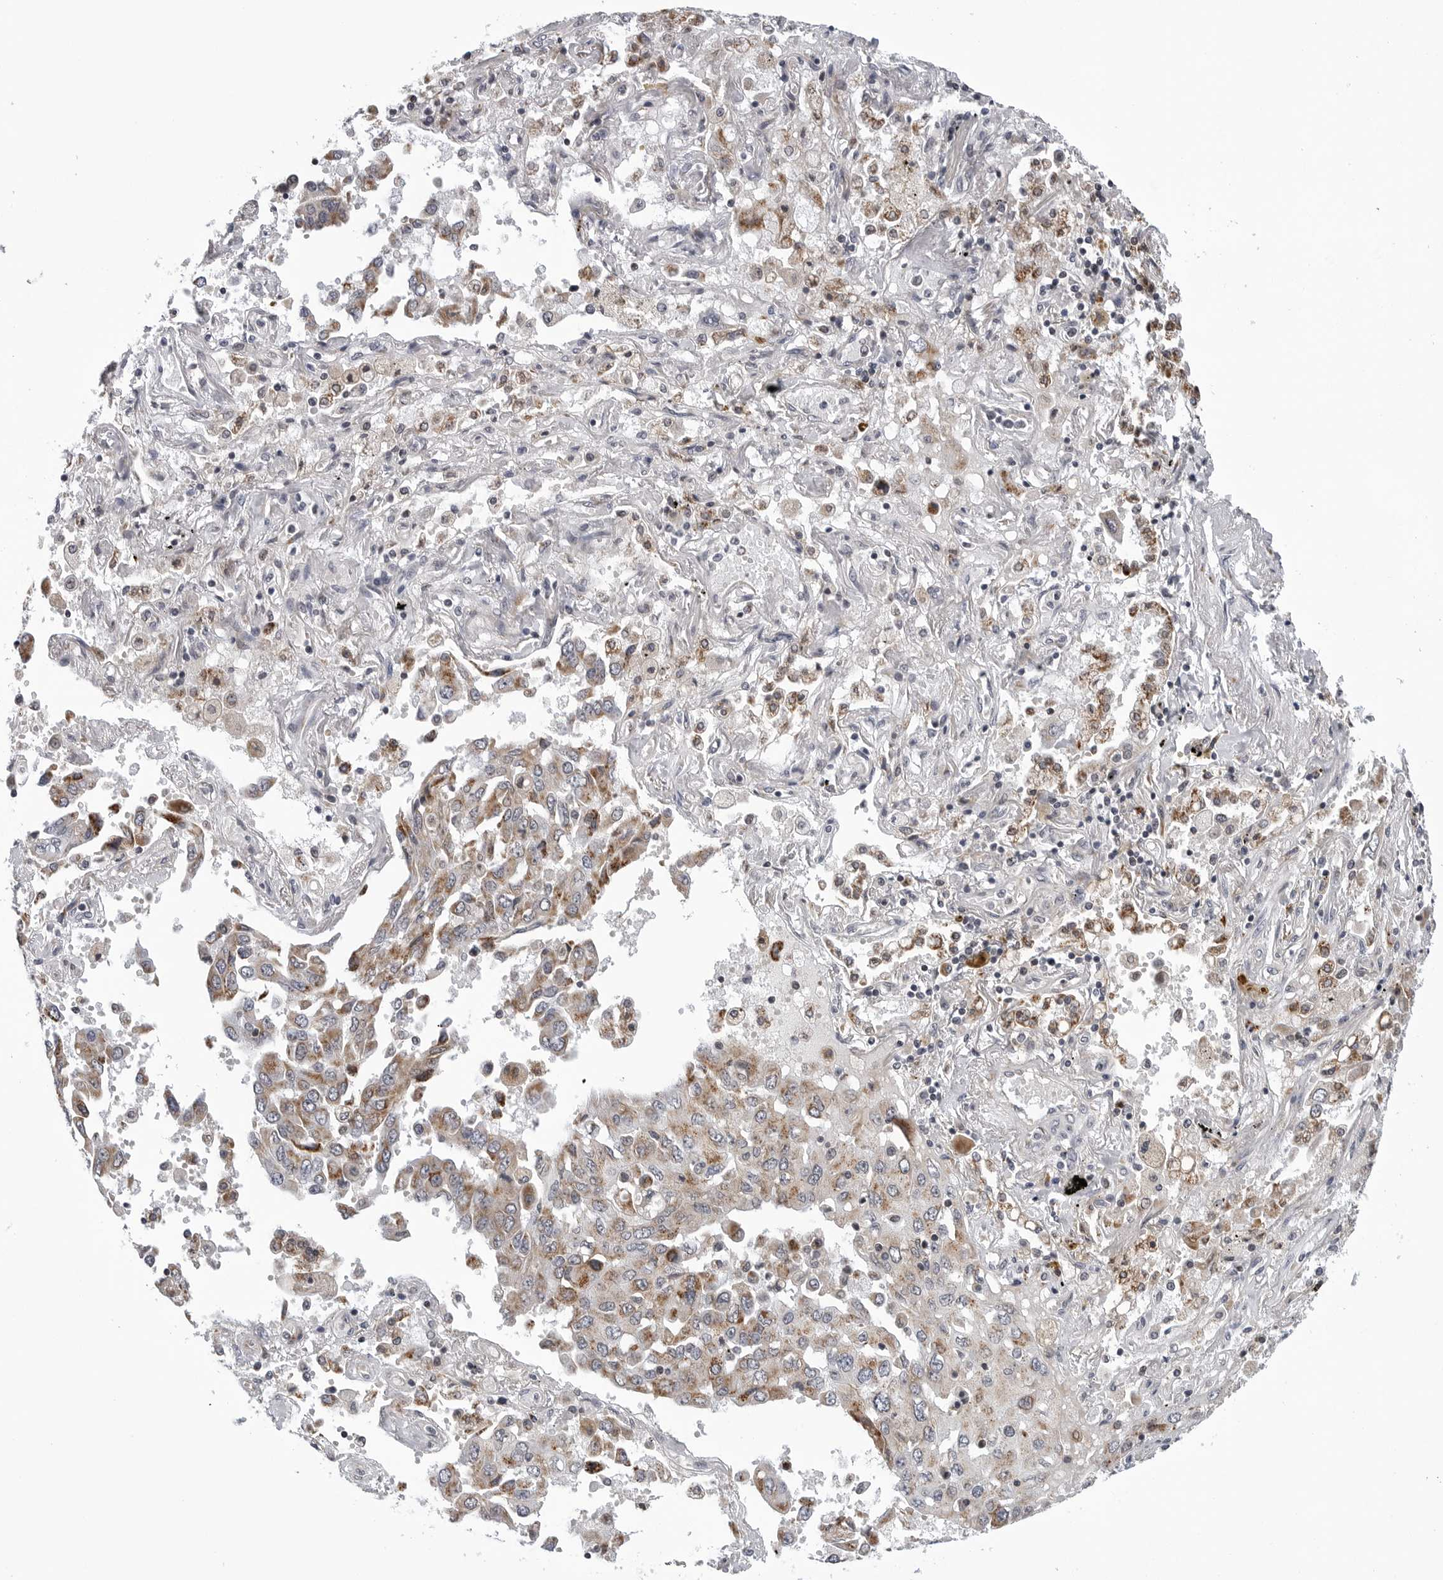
{"staining": {"intensity": "moderate", "quantity": ">75%", "location": "cytoplasmic/membranous"}, "tissue": "lung cancer", "cell_type": "Tumor cells", "image_type": "cancer", "snomed": [{"axis": "morphology", "description": "Adenocarcinoma, NOS"}, {"axis": "topography", "description": "Lung"}], "caption": "Immunohistochemistry image of lung cancer (adenocarcinoma) stained for a protein (brown), which demonstrates medium levels of moderate cytoplasmic/membranous expression in about >75% of tumor cells.", "gene": "CDK20", "patient": {"sex": "female", "age": 65}}